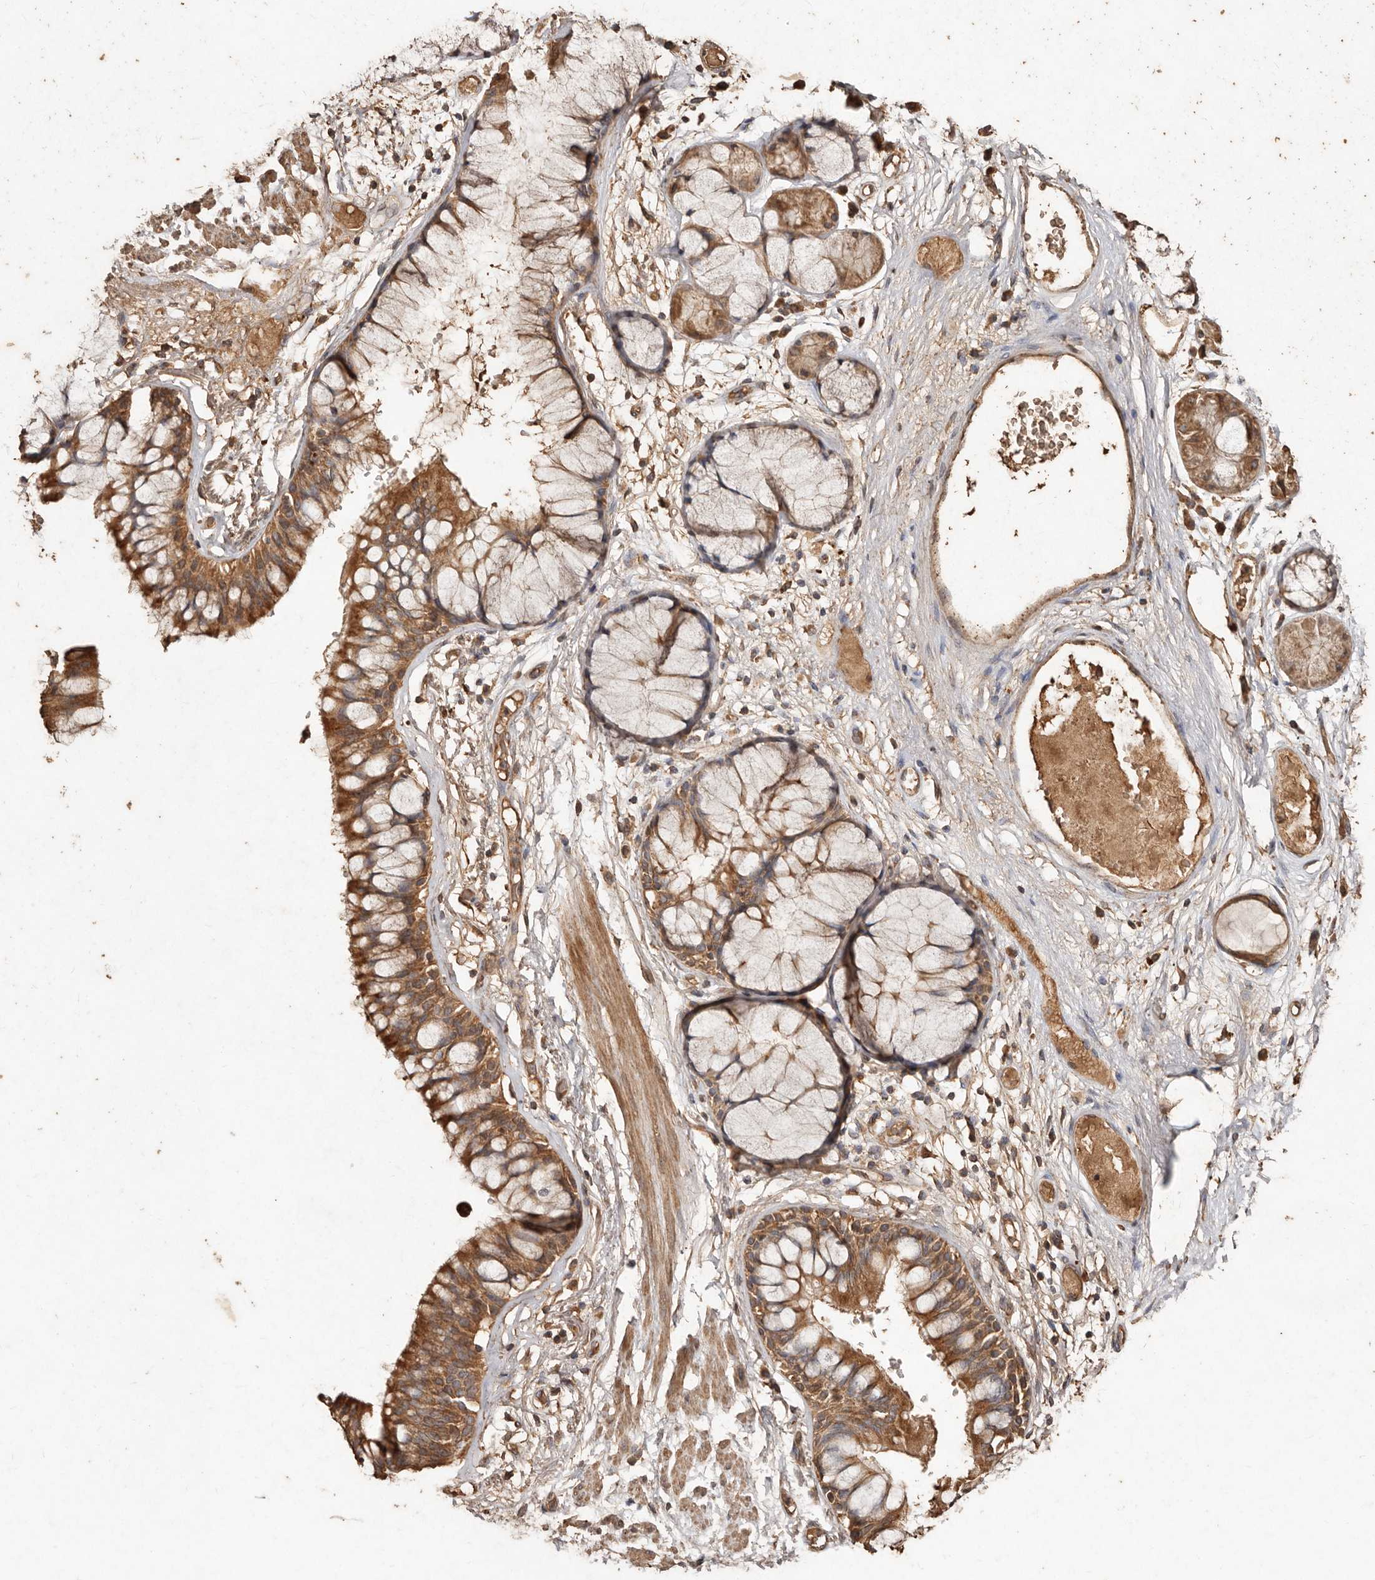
{"staining": {"intensity": "moderate", "quantity": ">75%", "location": "cytoplasmic/membranous"}, "tissue": "adipose tissue", "cell_type": "Adipocytes", "image_type": "normal", "snomed": [{"axis": "morphology", "description": "Normal tissue, NOS"}, {"axis": "topography", "description": "Bronchus"}], "caption": "Immunohistochemical staining of unremarkable human adipose tissue reveals moderate cytoplasmic/membranous protein expression in about >75% of adipocytes.", "gene": "FARS2", "patient": {"sex": "male", "age": 66}}